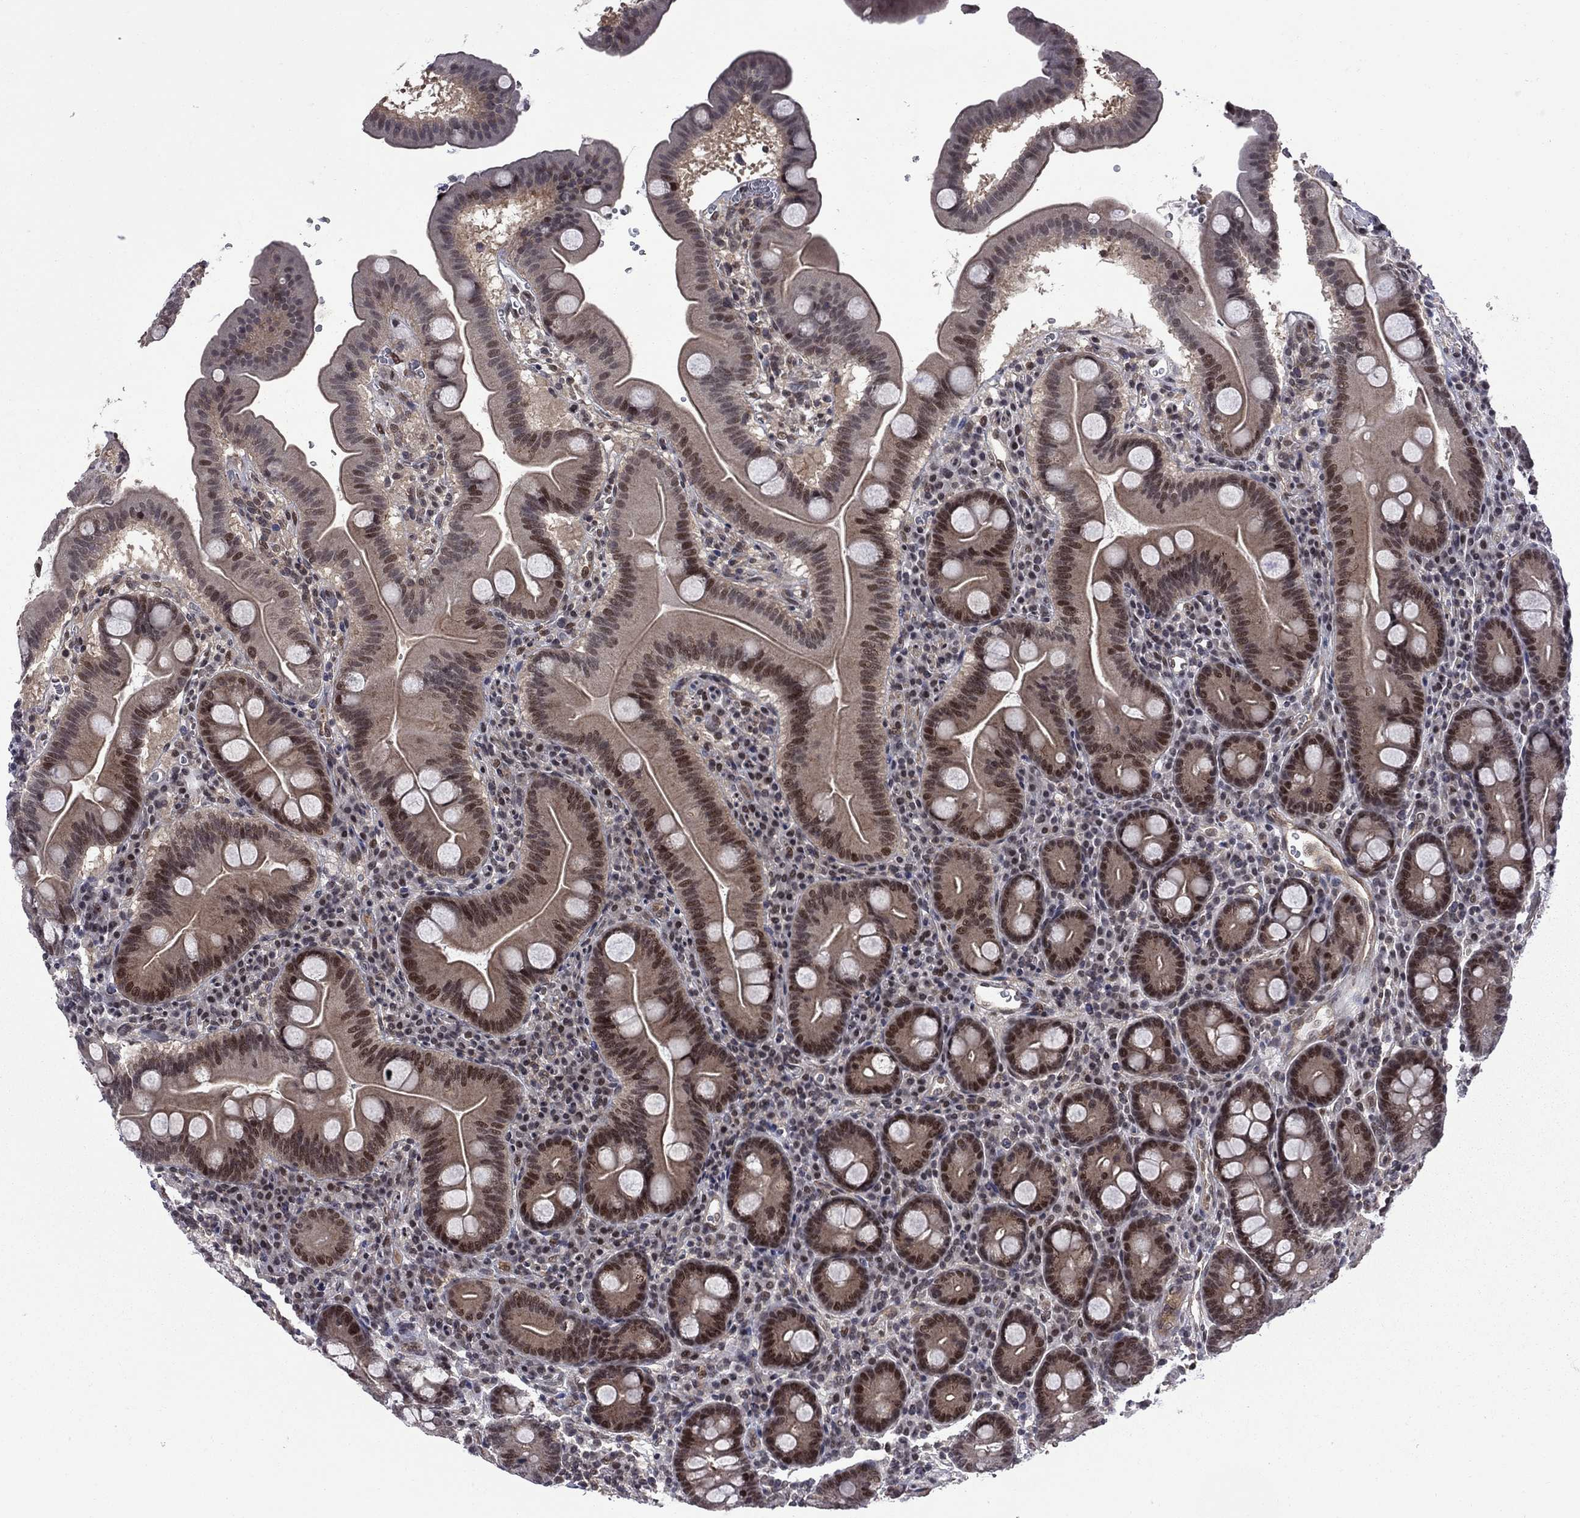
{"staining": {"intensity": "moderate", "quantity": "25%-75%", "location": "nuclear"}, "tissue": "duodenum", "cell_type": "Glandular cells", "image_type": "normal", "snomed": [{"axis": "morphology", "description": "Normal tissue, NOS"}, {"axis": "topography", "description": "Duodenum"}], "caption": "A histopathology image showing moderate nuclear staining in approximately 25%-75% of glandular cells in normal duodenum, as visualized by brown immunohistochemical staining.", "gene": "BRF1", "patient": {"sex": "male", "age": 59}}